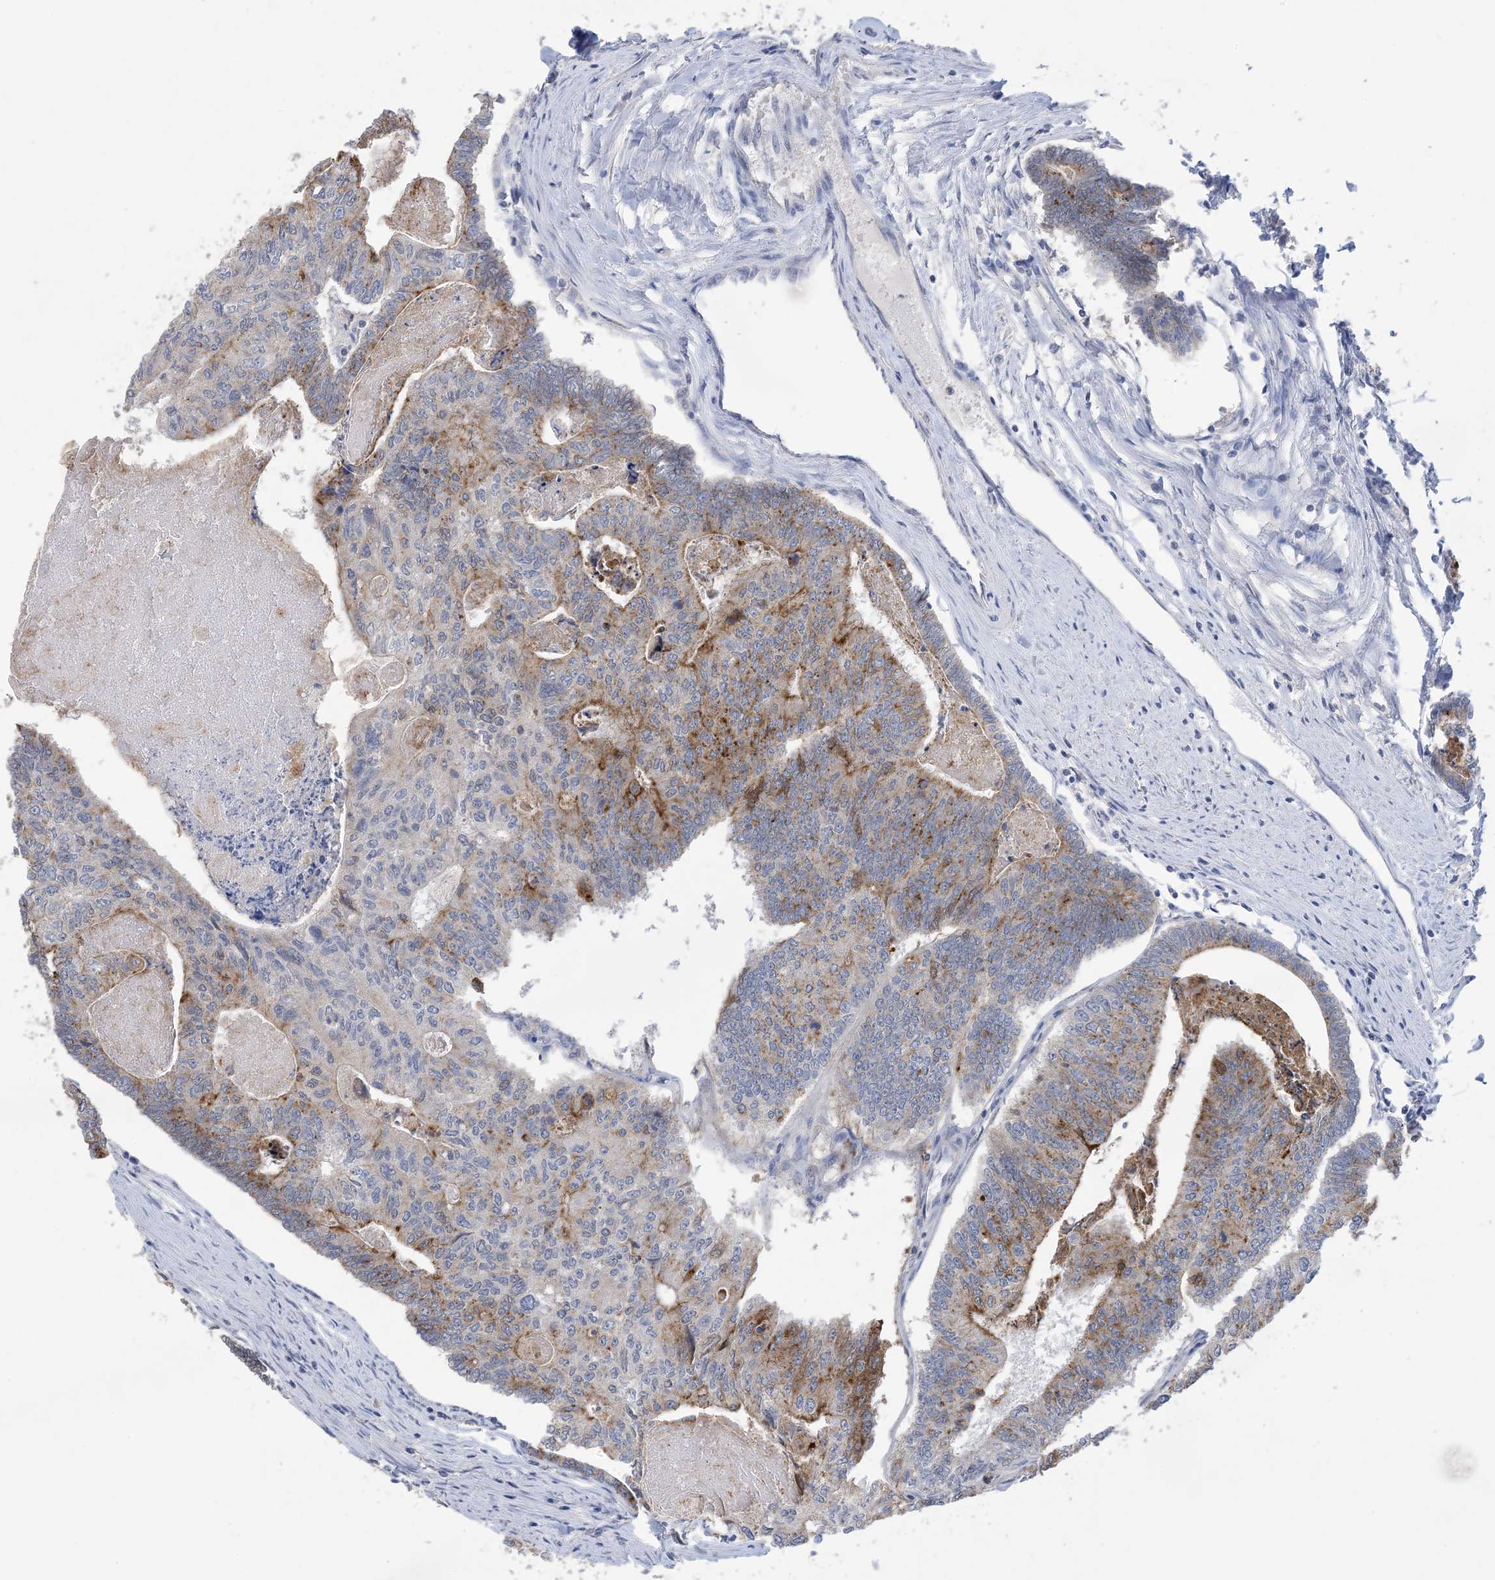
{"staining": {"intensity": "moderate", "quantity": "<25%", "location": "cytoplasmic/membranous"}, "tissue": "colorectal cancer", "cell_type": "Tumor cells", "image_type": "cancer", "snomed": [{"axis": "morphology", "description": "Adenocarcinoma, NOS"}, {"axis": "topography", "description": "Colon"}], "caption": "Brown immunohistochemical staining in colorectal adenocarcinoma demonstrates moderate cytoplasmic/membranous expression in about <25% of tumor cells. (brown staining indicates protein expression, while blue staining denotes nuclei).", "gene": "DSC3", "patient": {"sex": "female", "age": 67}}